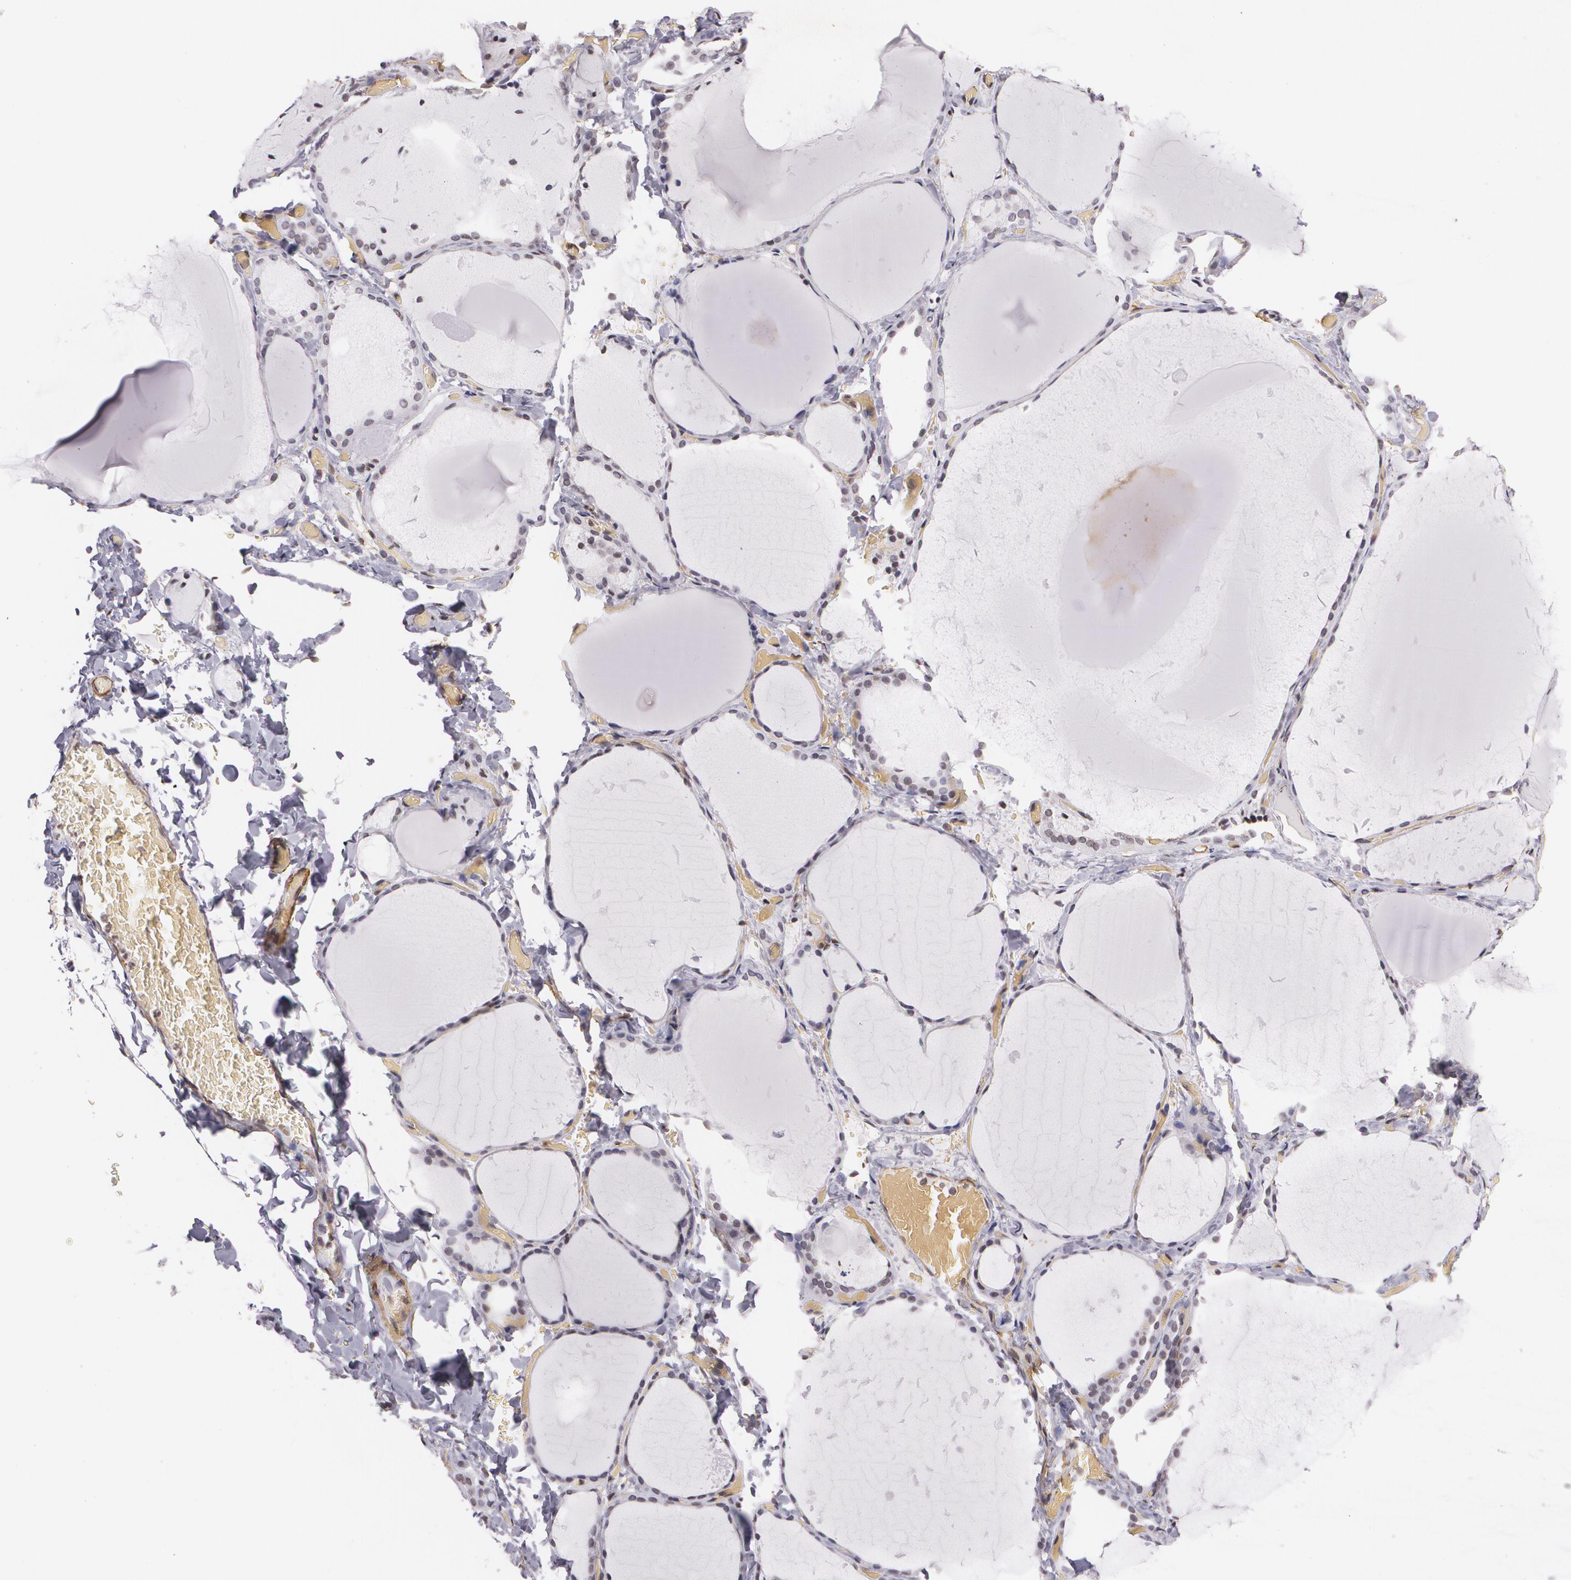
{"staining": {"intensity": "negative", "quantity": "none", "location": "none"}, "tissue": "thyroid gland", "cell_type": "Glandular cells", "image_type": "normal", "snomed": [{"axis": "morphology", "description": "Normal tissue, NOS"}, {"axis": "topography", "description": "Thyroid gland"}], "caption": "Glandular cells are negative for protein expression in normal human thyroid gland. (Stains: DAB immunohistochemistry with hematoxylin counter stain, Microscopy: brightfield microscopy at high magnification).", "gene": "VAMP1", "patient": {"sex": "female", "age": 22}}